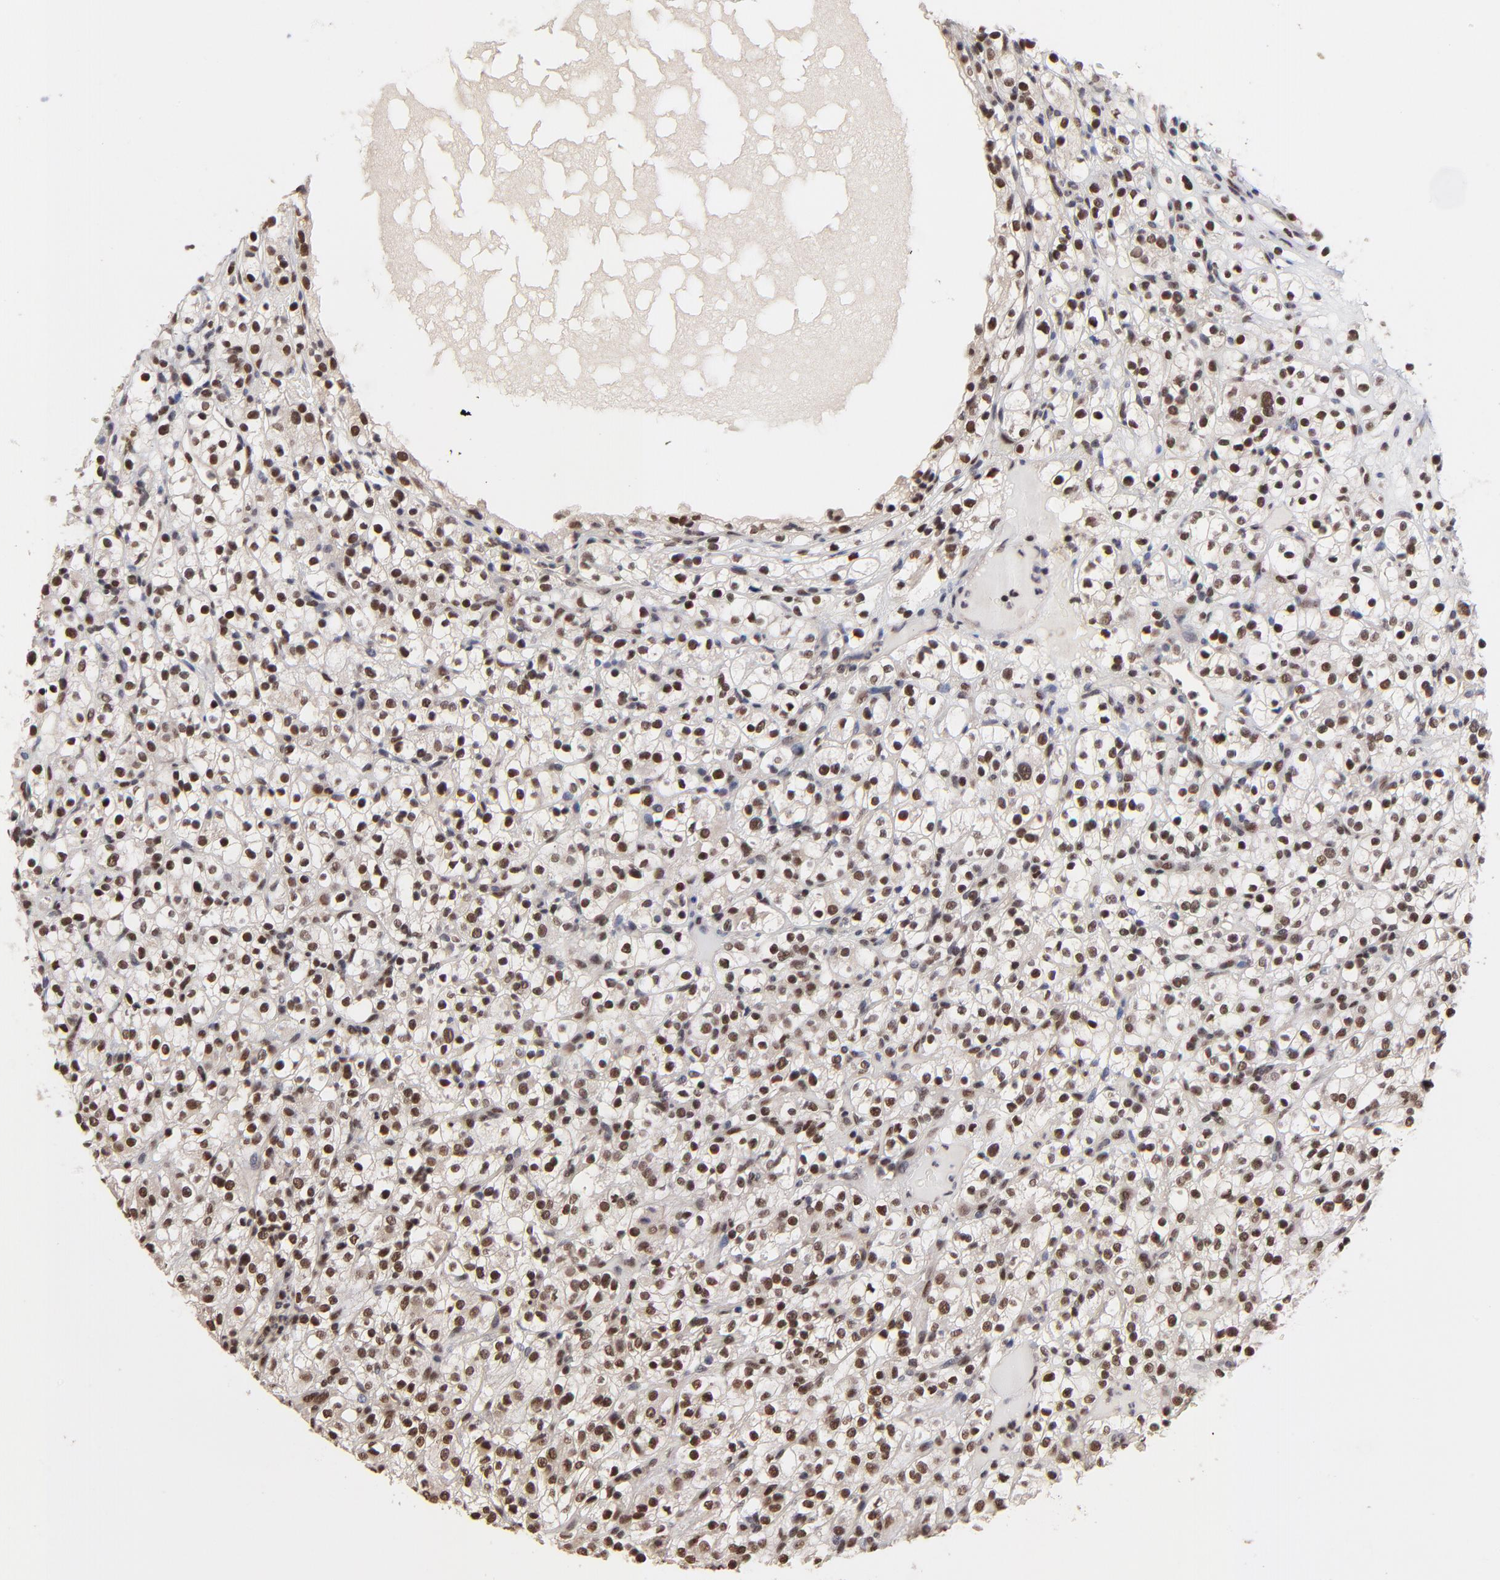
{"staining": {"intensity": "strong", "quantity": ">75%", "location": "nuclear"}, "tissue": "renal cancer", "cell_type": "Tumor cells", "image_type": "cancer", "snomed": [{"axis": "morphology", "description": "Normal tissue, NOS"}, {"axis": "morphology", "description": "Adenocarcinoma, NOS"}, {"axis": "topography", "description": "Kidney"}], "caption": "Human adenocarcinoma (renal) stained with a protein marker displays strong staining in tumor cells.", "gene": "DSN1", "patient": {"sex": "female", "age": 72}}